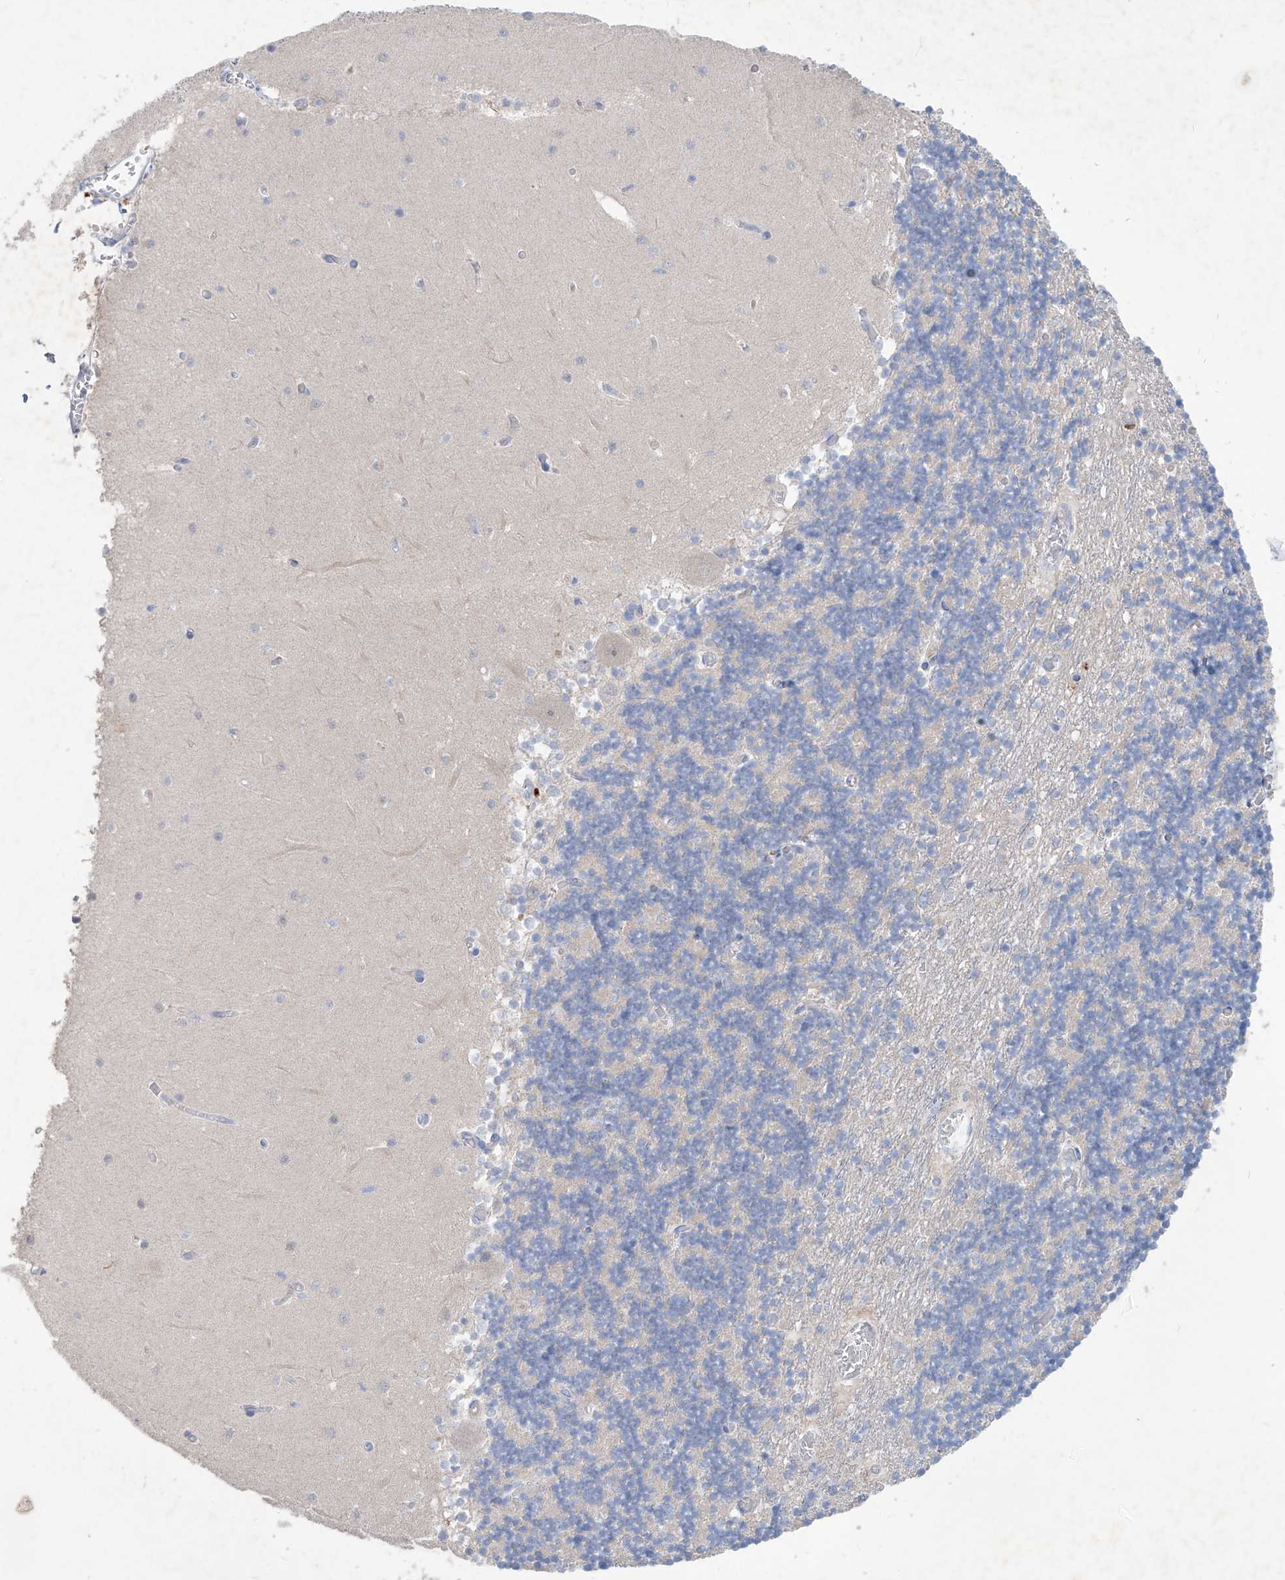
{"staining": {"intensity": "negative", "quantity": "none", "location": "none"}, "tissue": "cerebellum", "cell_type": "Cells in granular layer", "image_type": "normal", "snomed": [{"axis": "morphology", "description": "Normal tissue, NOS"}, {"axis": "topography", "description": "Cerebellum"}], "caption": "Cerebellum stained for a protein using immunohistochemistry exhibits no positivity cells in granular layer.", "gene": "ASNS", "patient": {"sex": "female", "age": 28}}